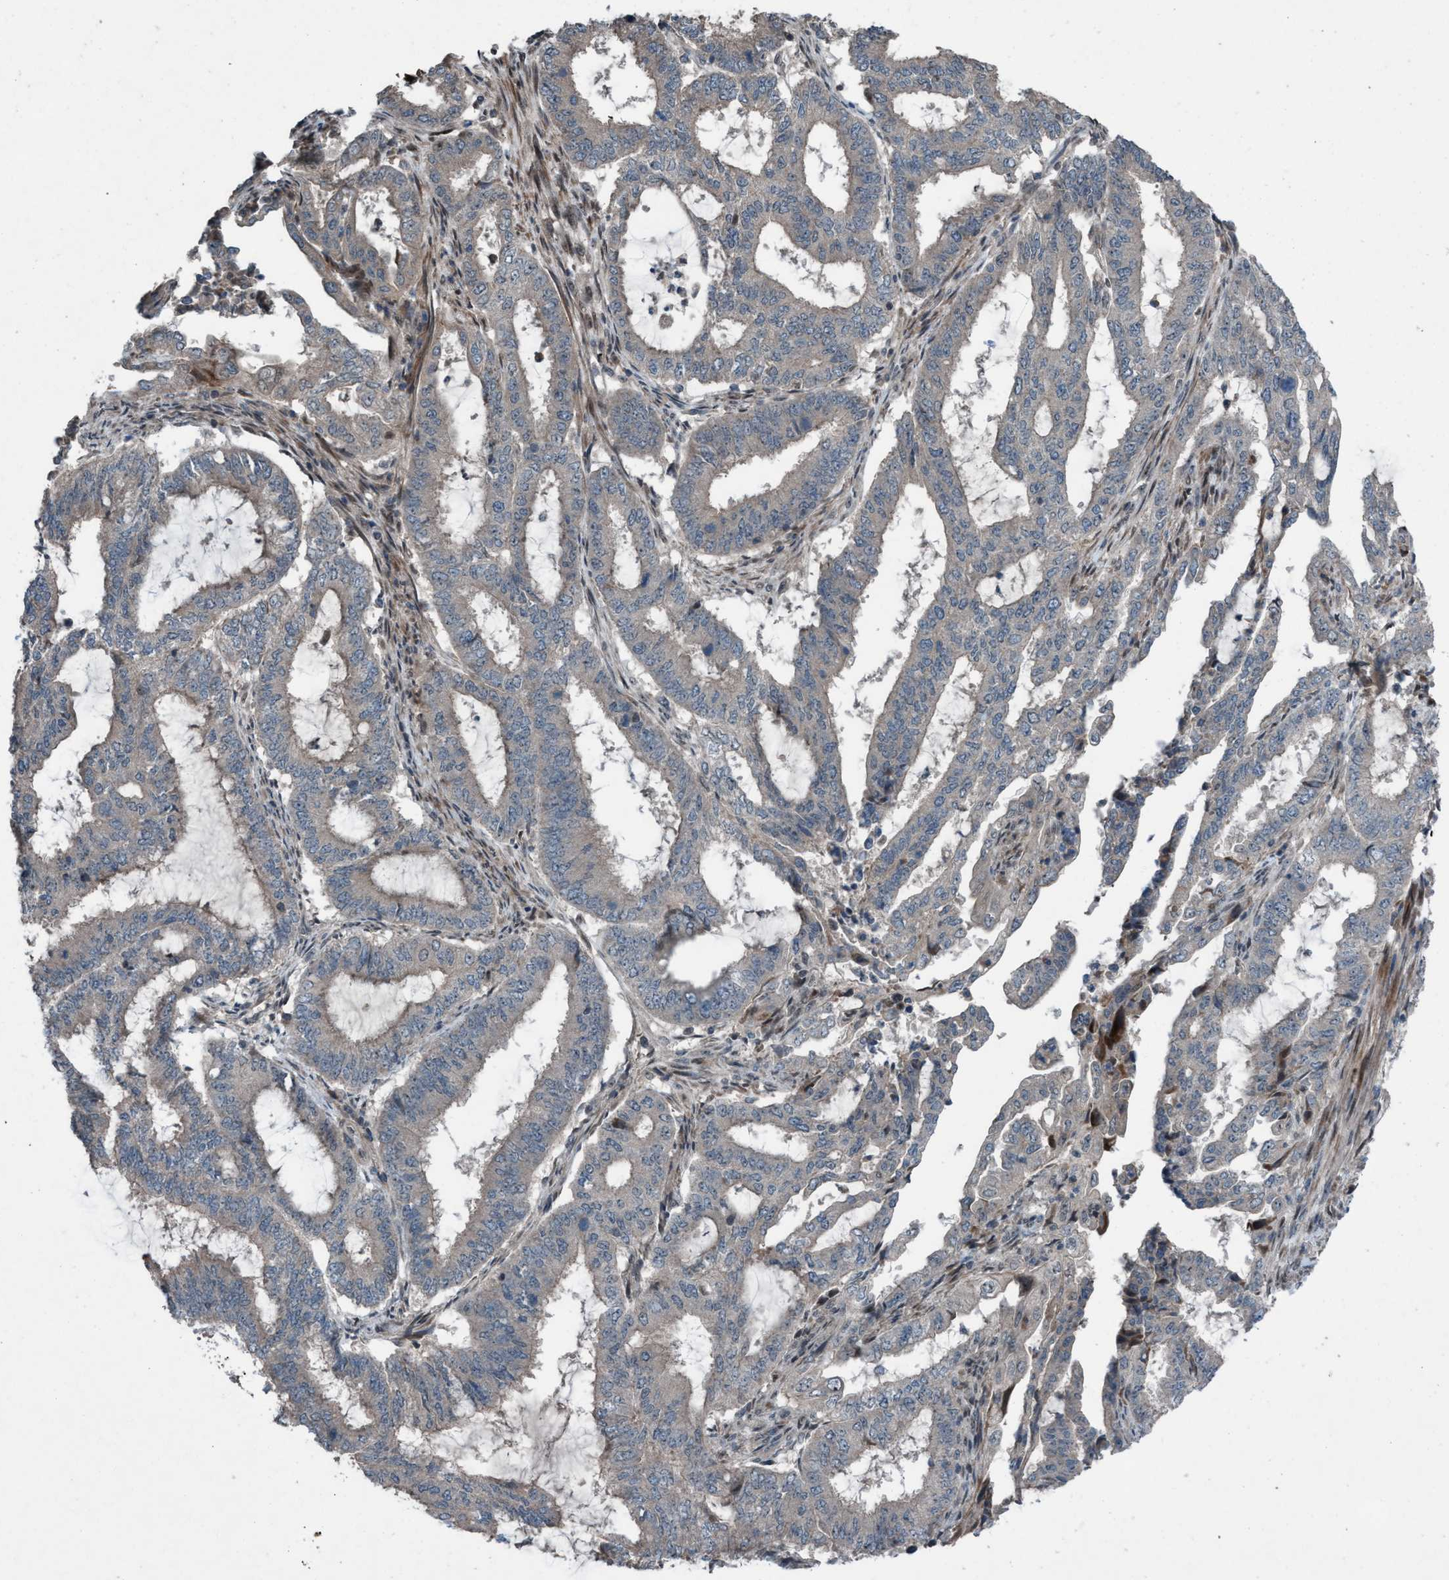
{"staining": {"intensity": "negative", "quantity": "none", "location": "none"}, "tissue": "endometrial cancer", "cell_type": "Tumor cells", "image_type": "cancer", "snomed": [{"axis": "morphology", "description": "Adenocarcinoma, NOS"}, {"axis": "topography", "description": "Endometrium"}], "caption": "The micrograph reveals no staining of tumor cells in endometrial adenocarcinoma.", "gene": "NISCH", "patient": {"sex": "female", "age": 51}}